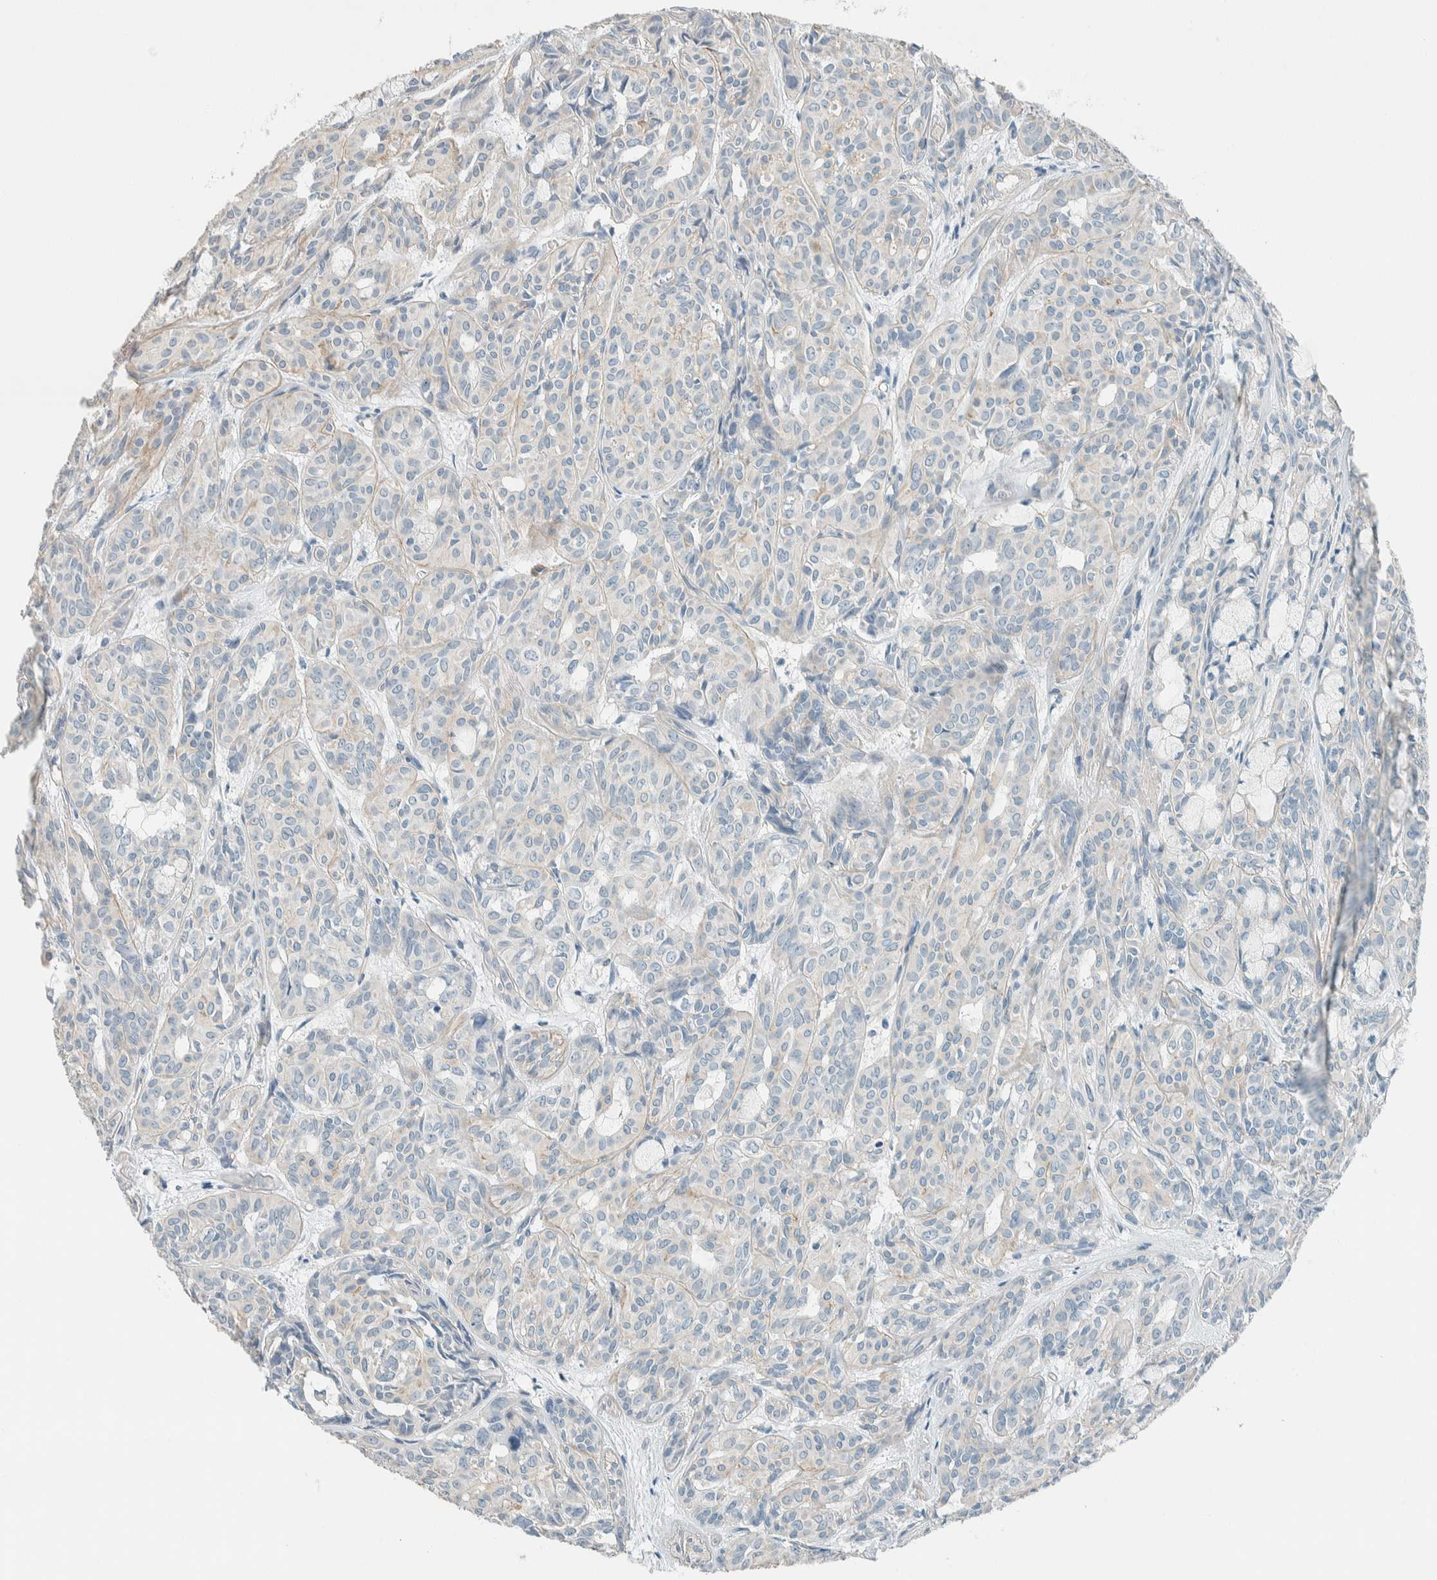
{"staining": {"intensity": "weak", "quantity": "<25%", "location": "cytoplasmic/membranous"}, "tissue": "head and neck cancer", "cell_type": "Tumor cells", "image_type": "cancer", "snomed": [{"axis": "morphology", "description": "Adenocarcinoma, NOS"}, {"axis": "topography", "description": "Salivary gland, NOS"}, {"axis": "topography", "description": "Head-Neck"}], "caption": "Immunohistochemistry (IHC) histopathology image of human head and neck cancer (adenocarcinoma) stained for a protein (brown), which reveals no staining in tumor cells.", "gene": "SLFN12", "patient": {"sex": "female", "age": 76}}